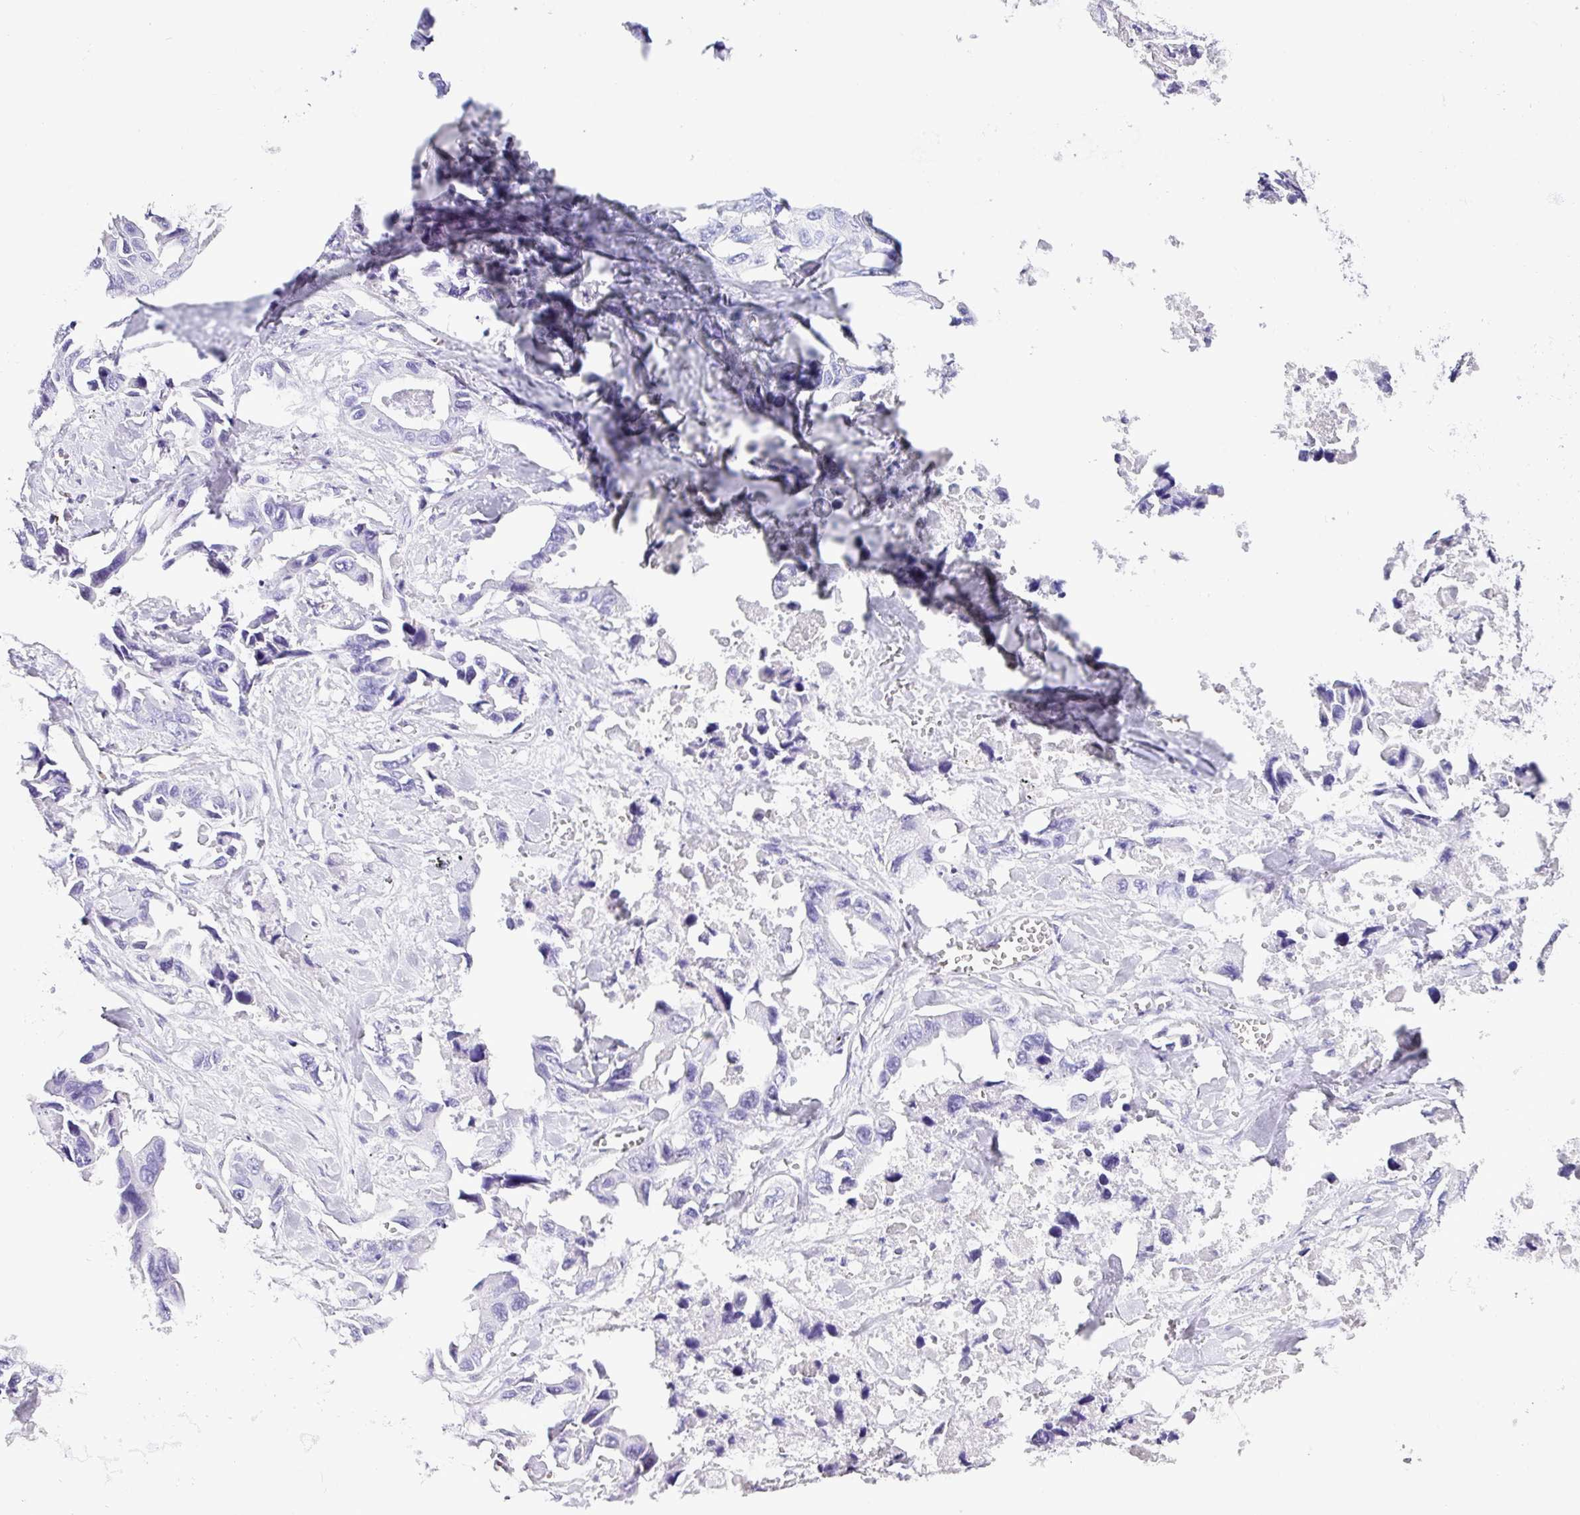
{"staining": {"intensity": "negative", "quantity": "none", "location": "none"}, "tissue": "lung cancer", "cell_type": "Tumor cells", "image_type": "cancer", "snomed": [{"axis": "morphology", "description": "Adenocarcinoma, NOS"}, {"axis": "topography", "description": "Lung"}], "caption": "A high-resolution histopathology image shows immunohistochemistry (IHC) staining of lung adenocarcinoma, which exhibits no significant staining in tumor cells.", "gene": "ZG16", "patient": {"sex": "male", "age": 64}}